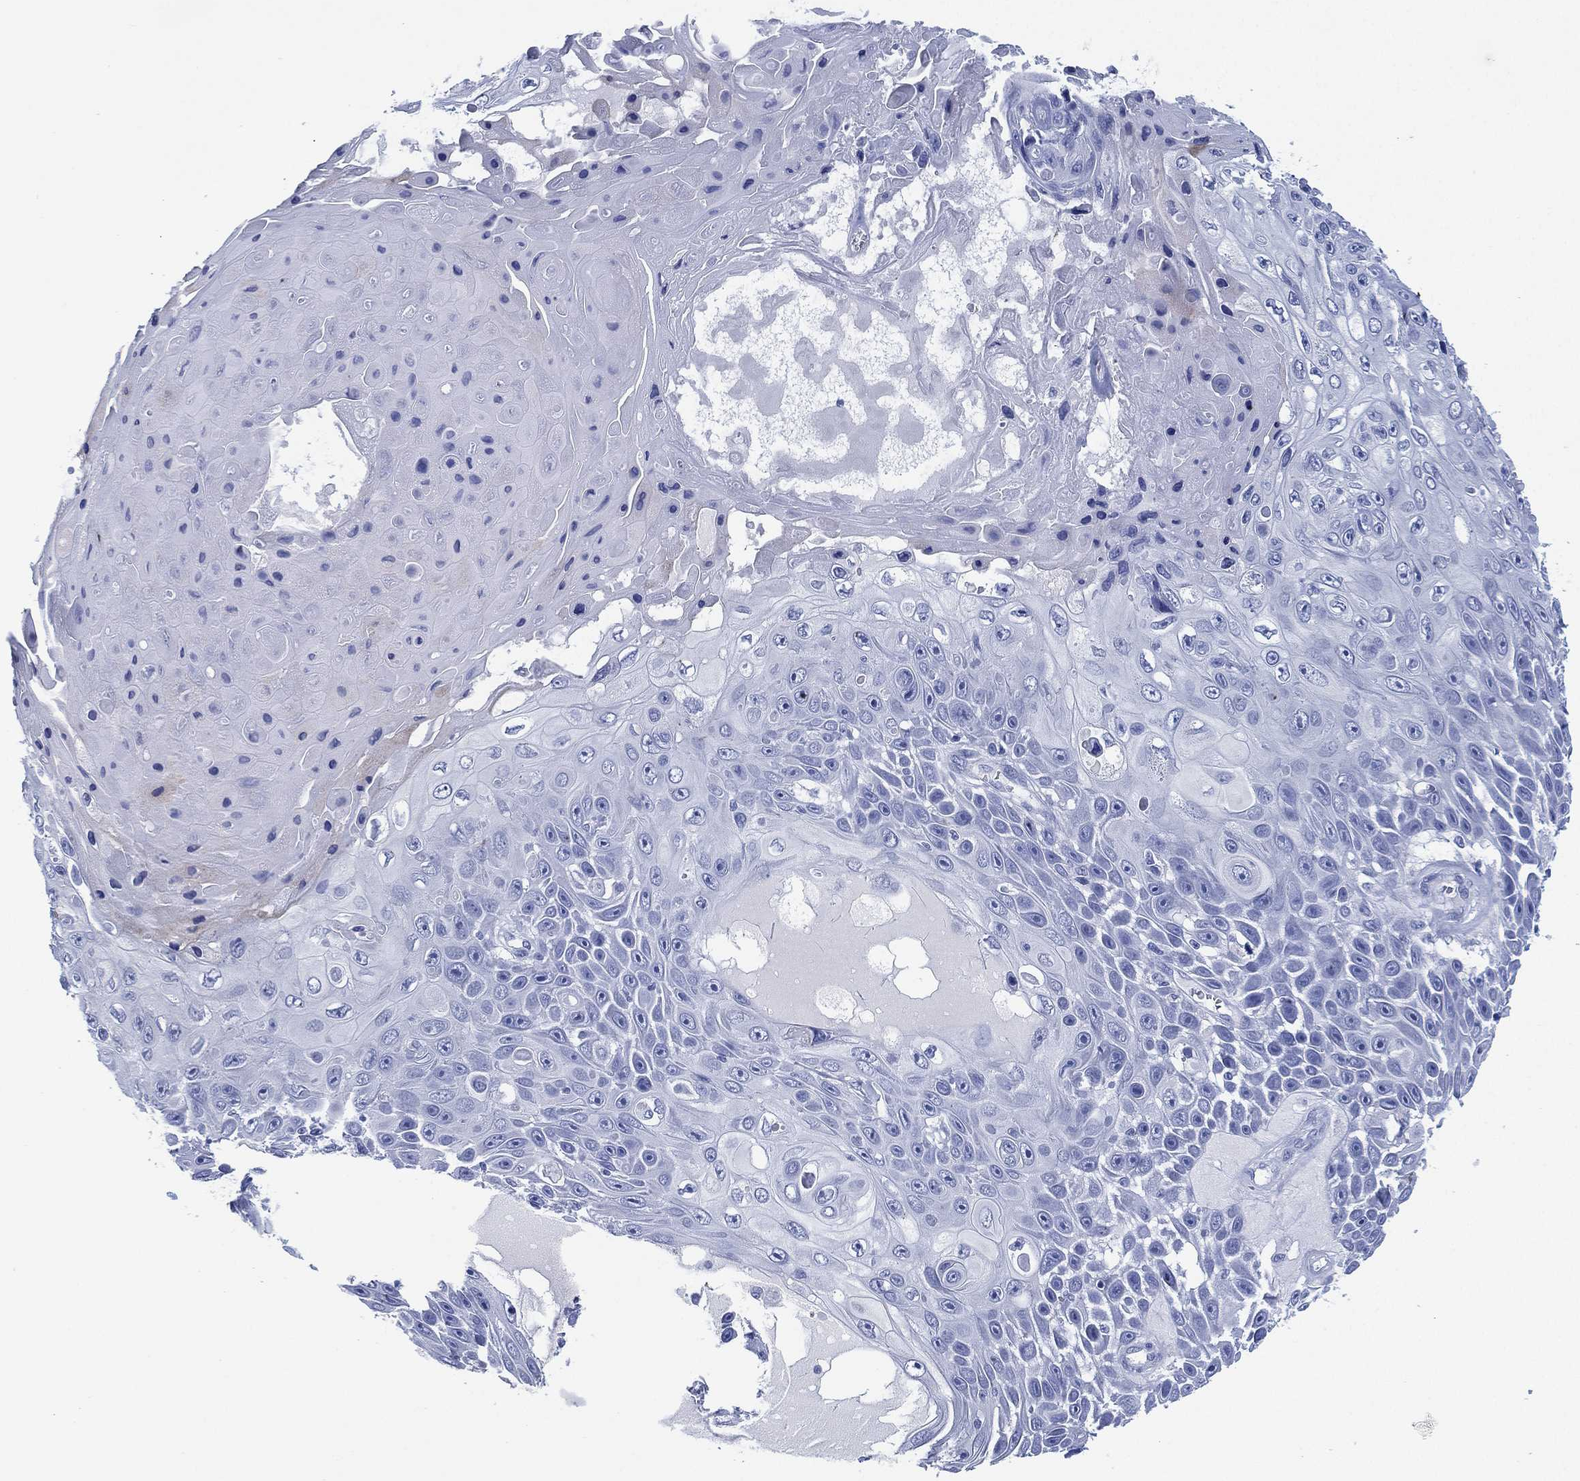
{"staining": {"intensity": "negative", "quantity": "none", "location": "none"}, "tissue": "skin cancer", "cell_type": "Tumor cells", "image_type": "cancer", "snomed": [{"axis": "morphology", "description": "Squamous cell carcinoma, NOS"}, {"axis": "topography", "description": "Skin"}], "caption": "IHC photomicrograph of neoplastic tissue: human squamous cell carcinoma (skin) stained with DAB (3,3'-diaminobenzidine) demonstrates no significant protein staining in tumor cells.", "gene": "SLC9C2", "patient": {"sex": "male", "age": 82}}